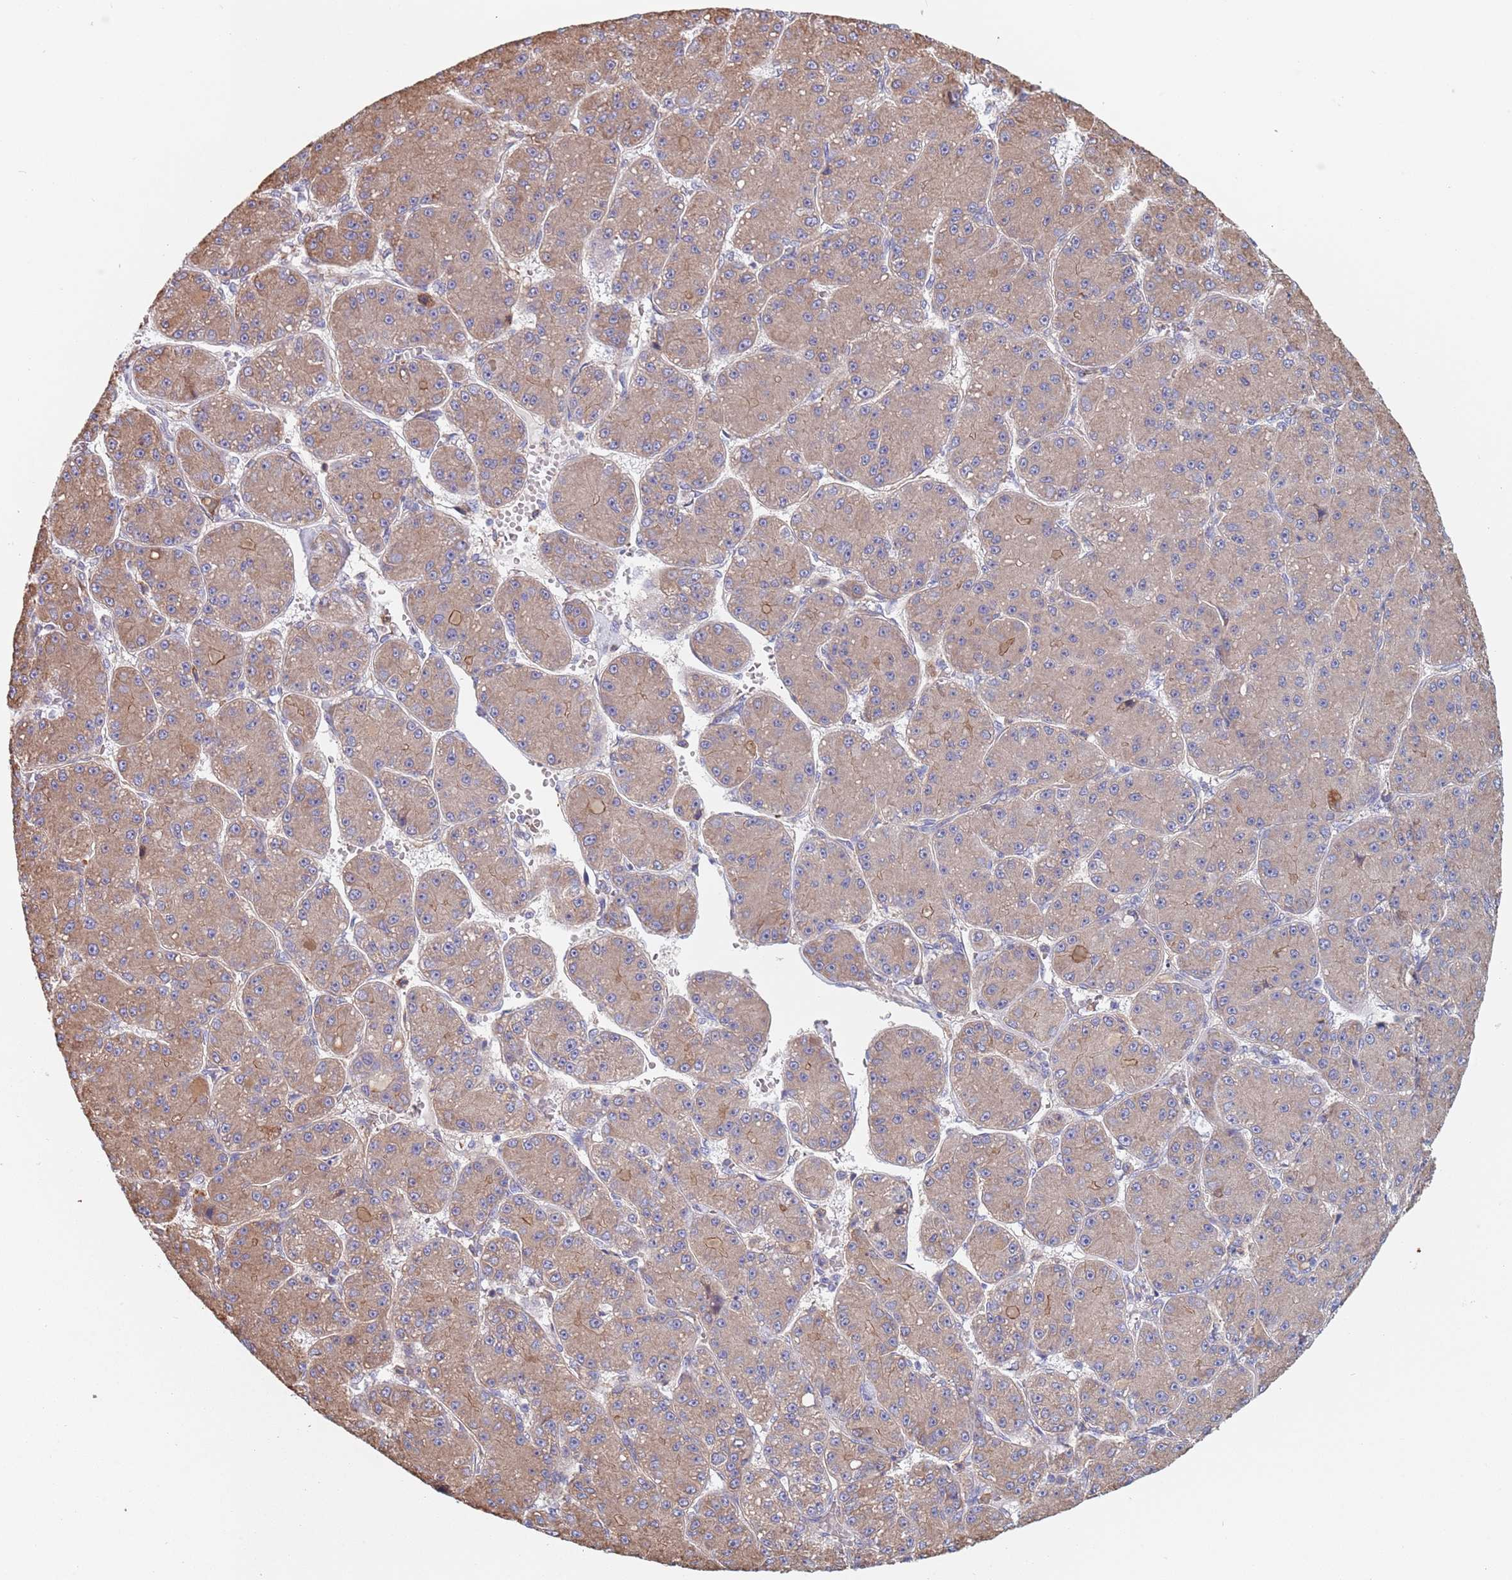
{"staining": {"intensity": "moderate", "quantity": ">75%", "location": "cytoplasmic/membranous"}, "tissue": "liver cancer", "cell_type": "Tumor cells", "image_type": "cancer", "snomed": [{"axis": "morphology", "description": "Carcinoma, Hepatocellular, NOS"}, {"axis": "topography", "description": "Liver"}], "caption": "A brown stain highlights moderate cytoplasmic/membranous staining of a protein in human liver cancer (hepatocellular carcinoma) tumor cells.", "gene": "DCUN1D3", "patient": {"sex": "male", "age": 67}}